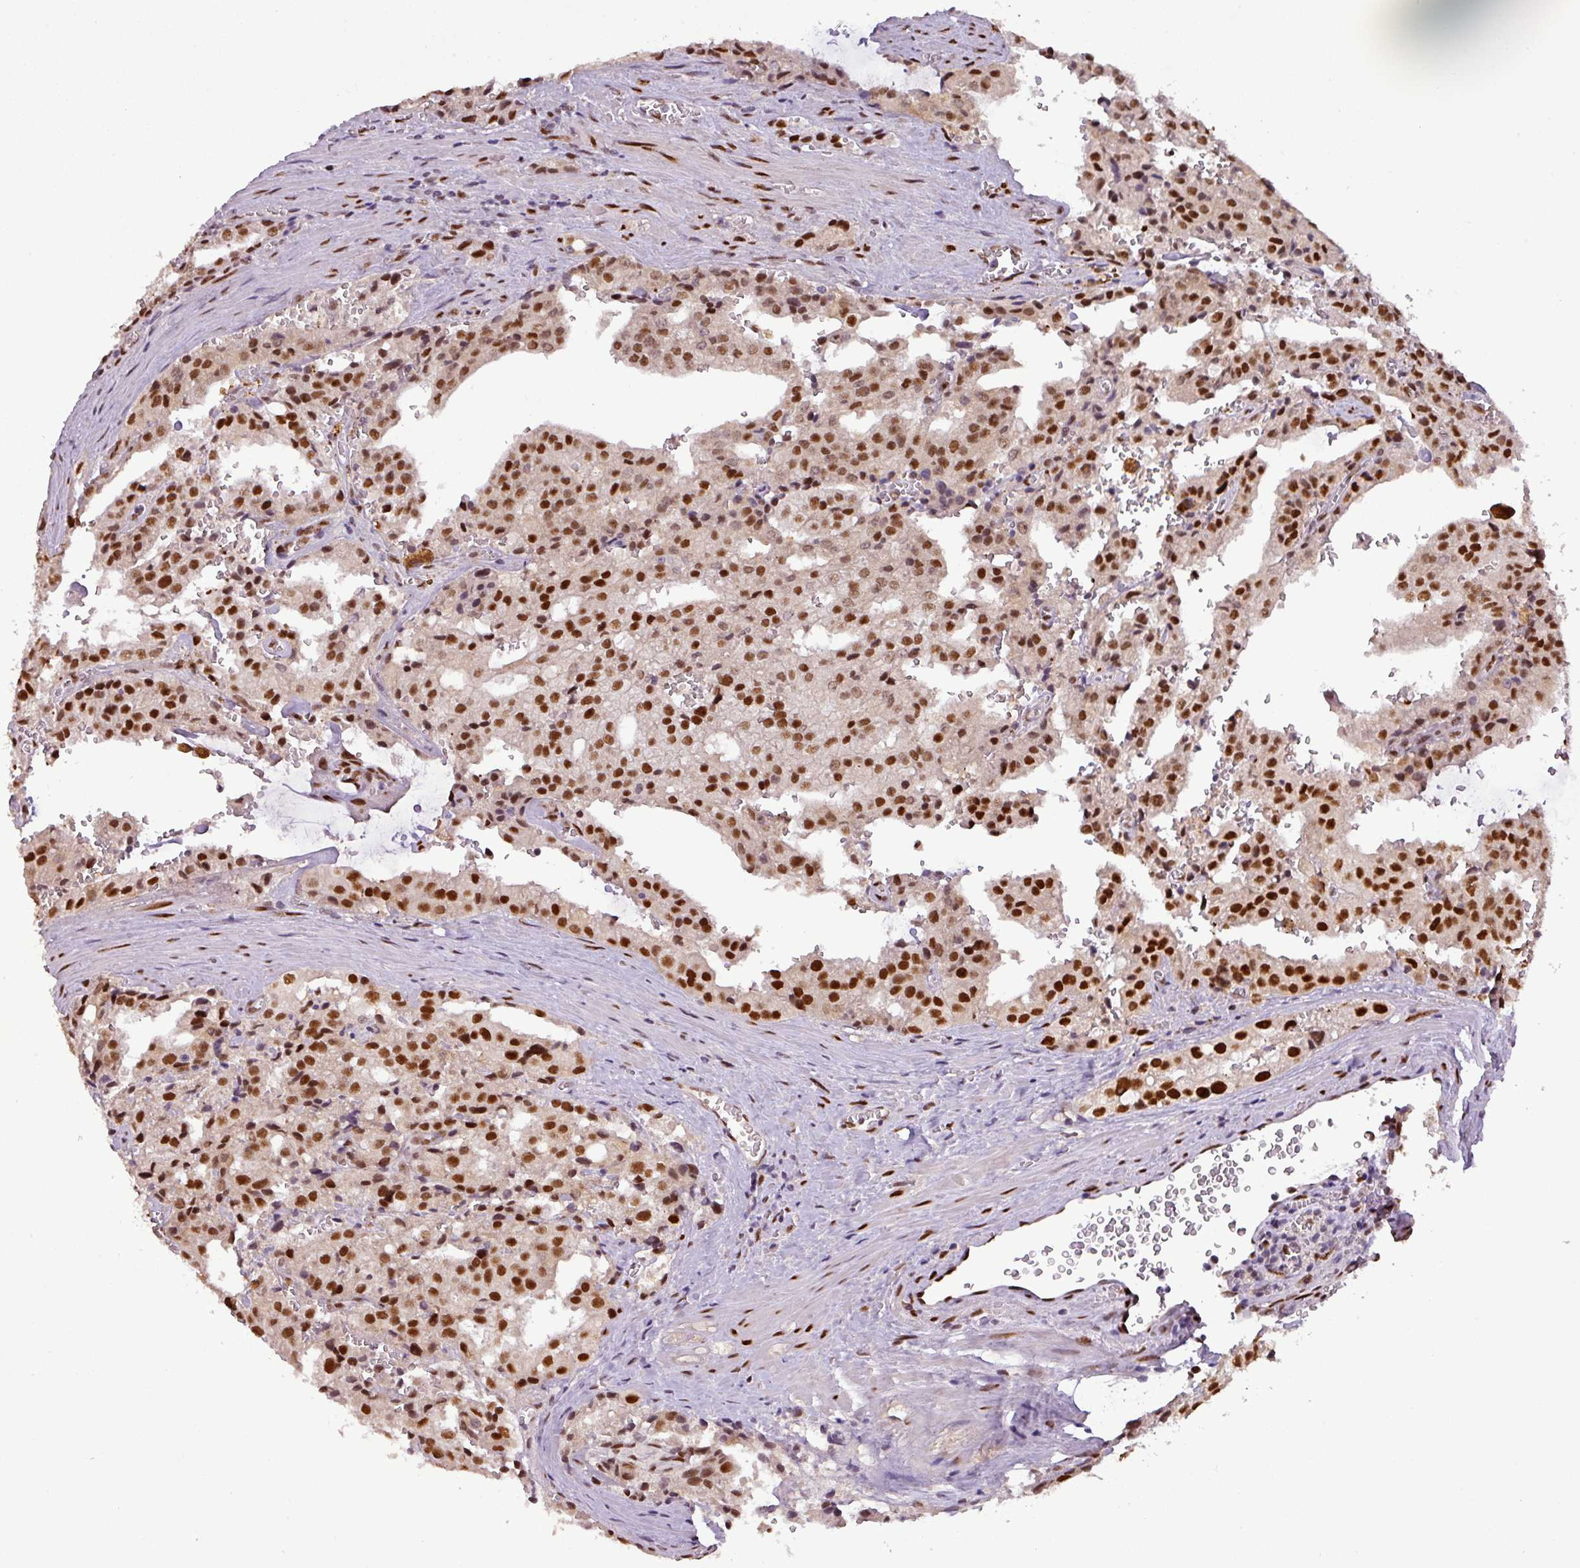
{"staining": {"intensity": "strong", "quantity": ">75%", "location": "nuclear"}, "tissue": "prostate cancer", "cell_type": "Tumor cells", "image_type": "cancer", "snomed": [{"axis": "morphology", "description": "Adenocarcinoma, High grade"}, {"axis": "topography", "description": "Prostate"}], "caption": "Strong nuclear expression is appreciated in approximately >75% of tumor cells in prostate cancer (high-grade adenocarcinoma). Using DAB (brown) and hematoxylin (blue) stains, captured at high magnification using brightfield microscopy.", "gene": "IRF2BPL", "patient": {"sex": "male", "age": 68}}